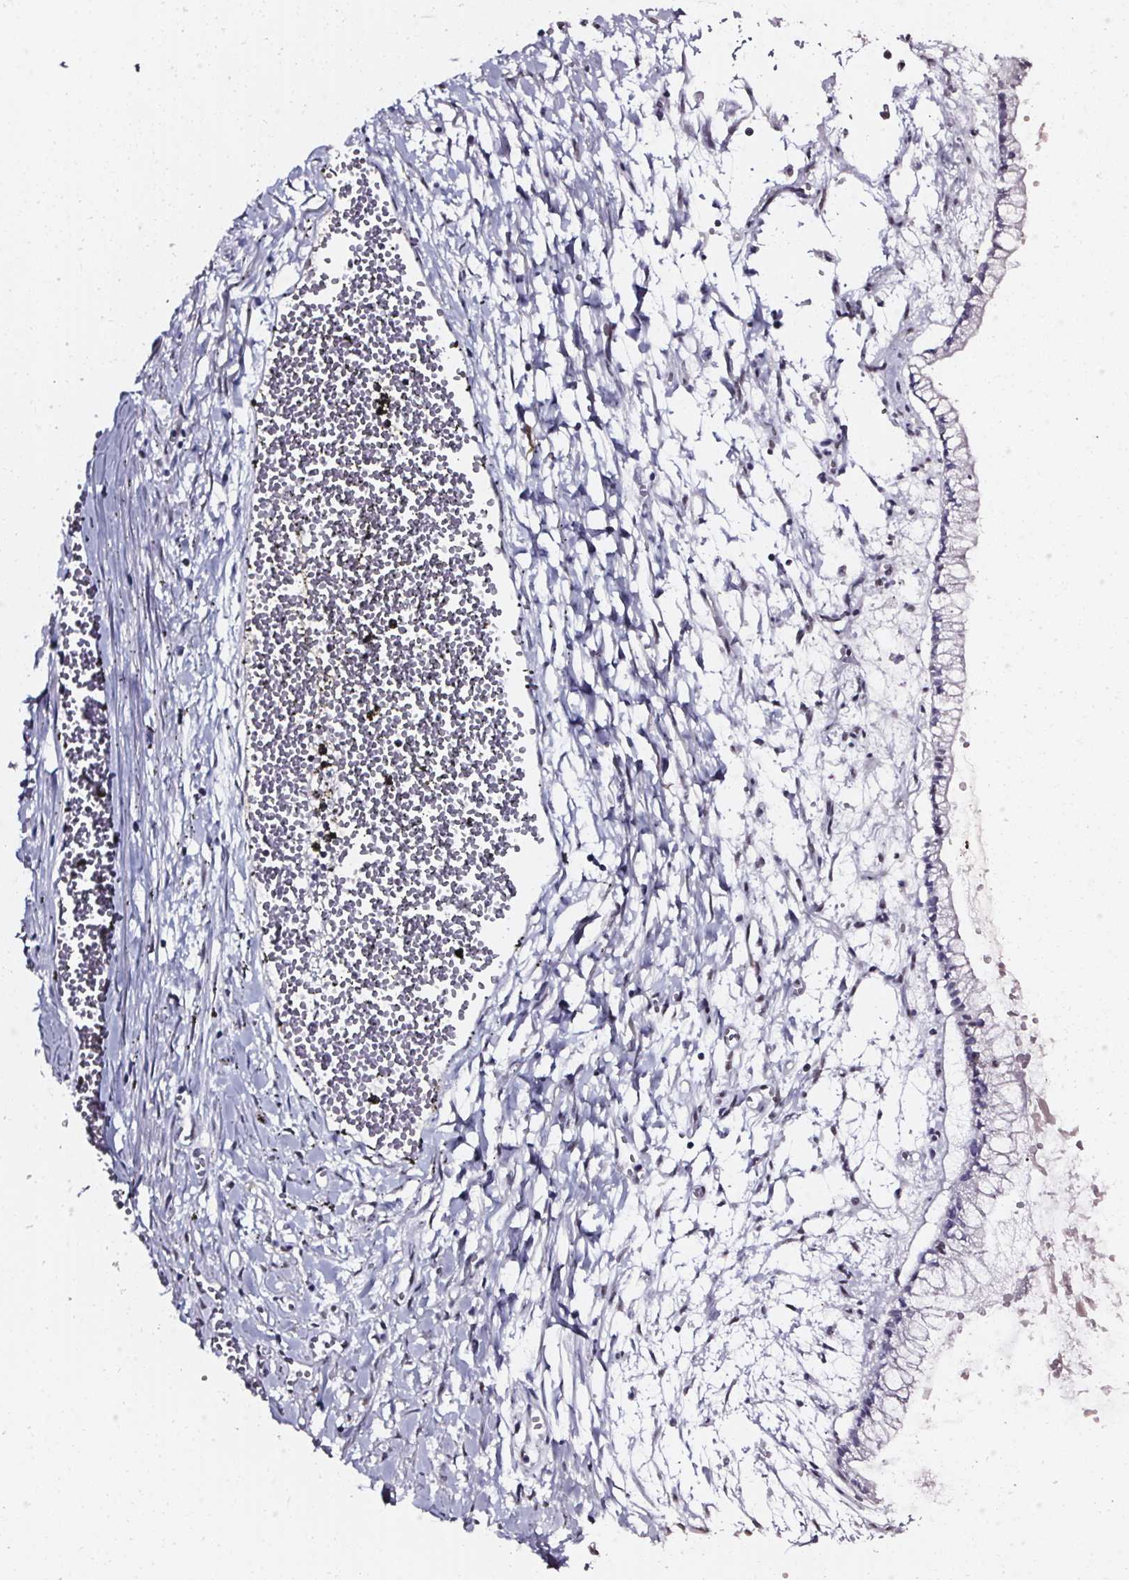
{"staining": {"intensity": "negative", "quantity": "none", "location": "none"}, "tissue": "ovarian cancer", "cell_type": "Tumor cells", "image_type": "cancer", "snomed": [{"axis": "morphology", "description": "Cystadenocarcinoma, mucinous, NOS"}, {"axis": "topography", "description": "Ovary"}], "caption": "Ovarian mucinous cystadenocarcinoma stained for a protein using immunohistochemistry (IHC) demonstrates no positivity tumor cells.", "gene": "GP6", "patient": {"sex": "female", "age": 67}}